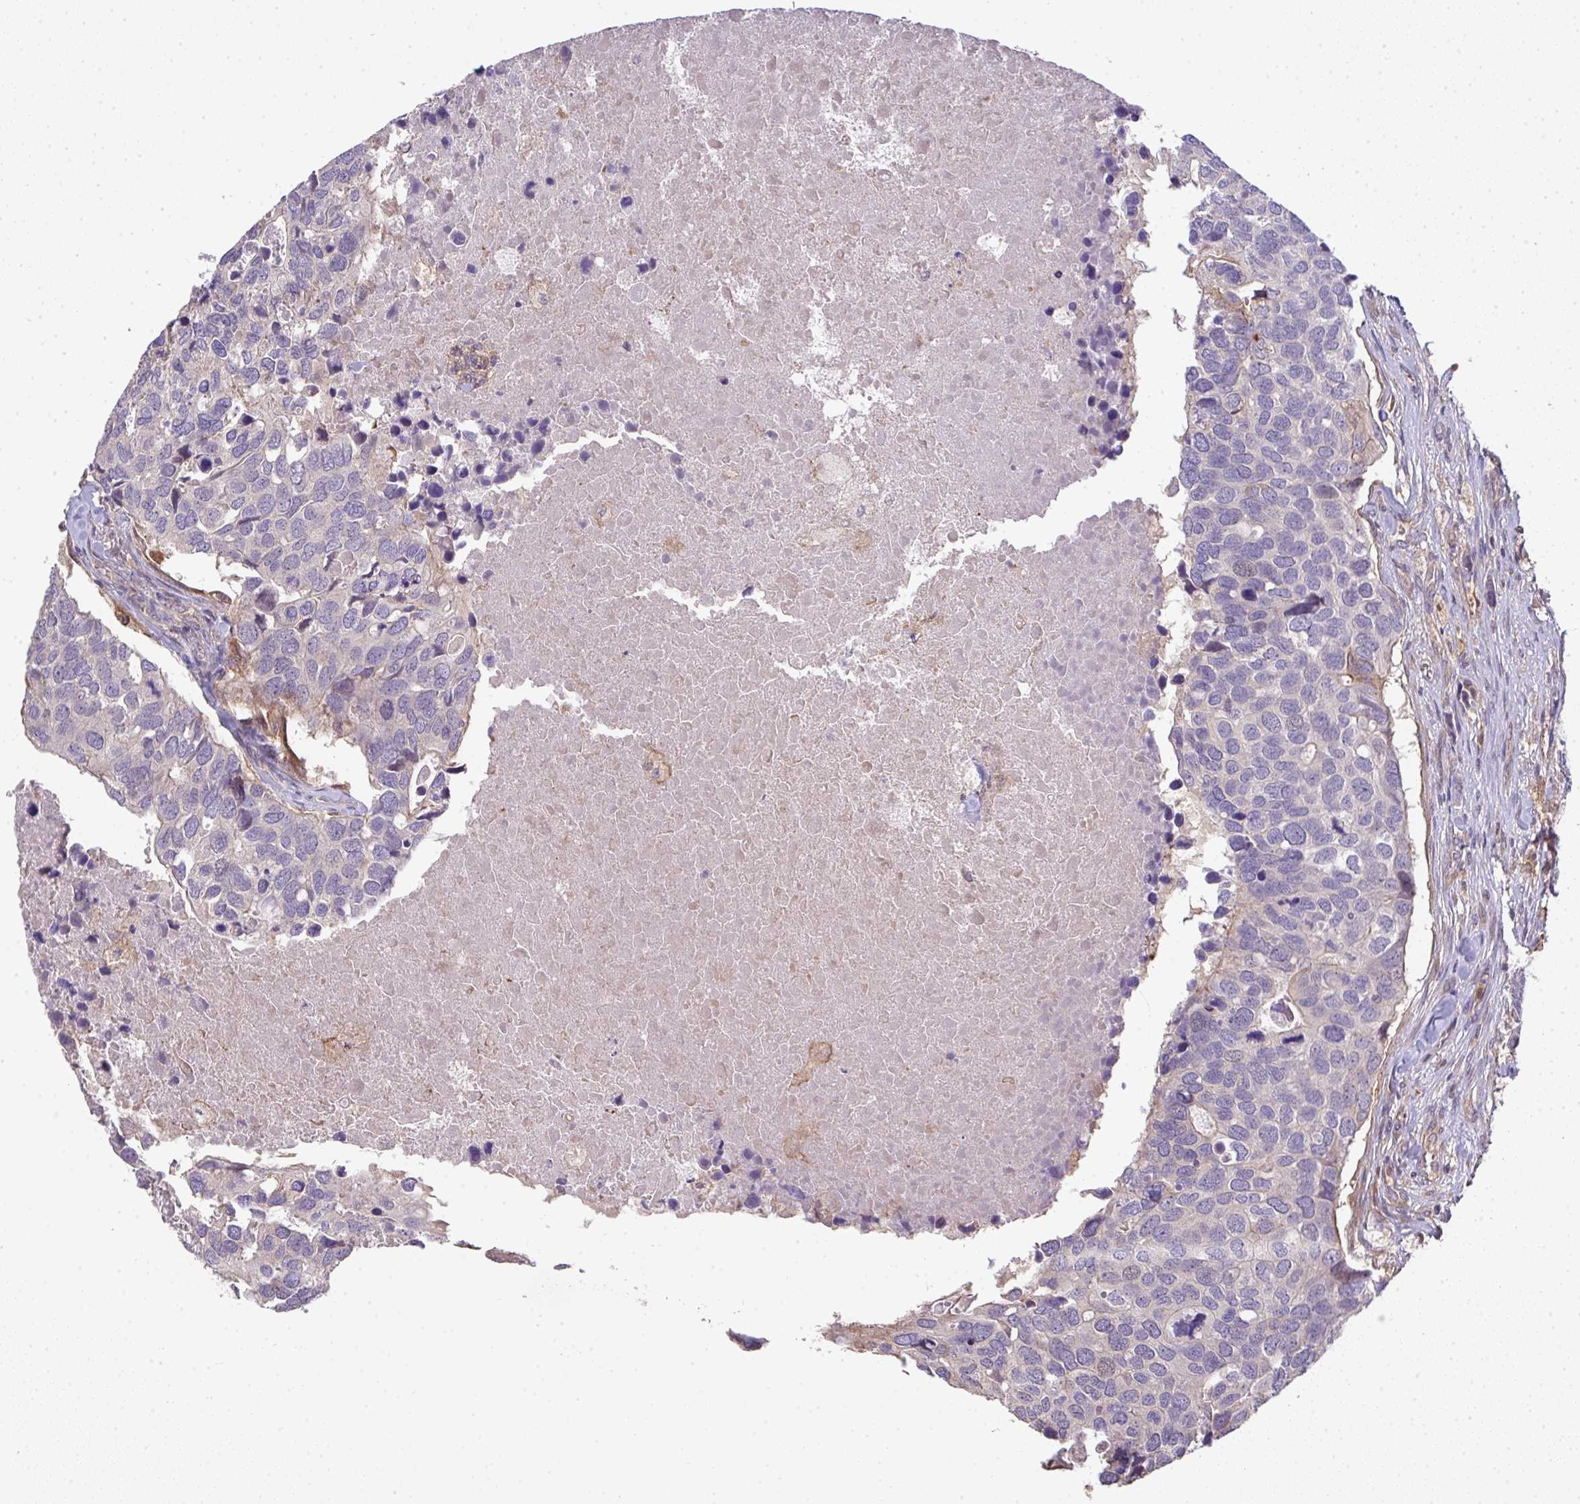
{"staining": {"intensity": "negative", "quantity": "none", "location": "none"}, "tissue": "breast cancer", "cell_type": "Tumor cells", "image_type": "cancer", "snomed": [{"axis": "morphology", "description": "Duct carcinoma"}, {"axis": "topography", "description": "Breast"}], "caption": "High power microscopy histopathology image of an IHC image of breast cancer (intraductal carcinoma), revealing no significant expression in tumor cells.", "gene": "EEF1AKMT1", "patient": {"sex": "female", "age": 83}}